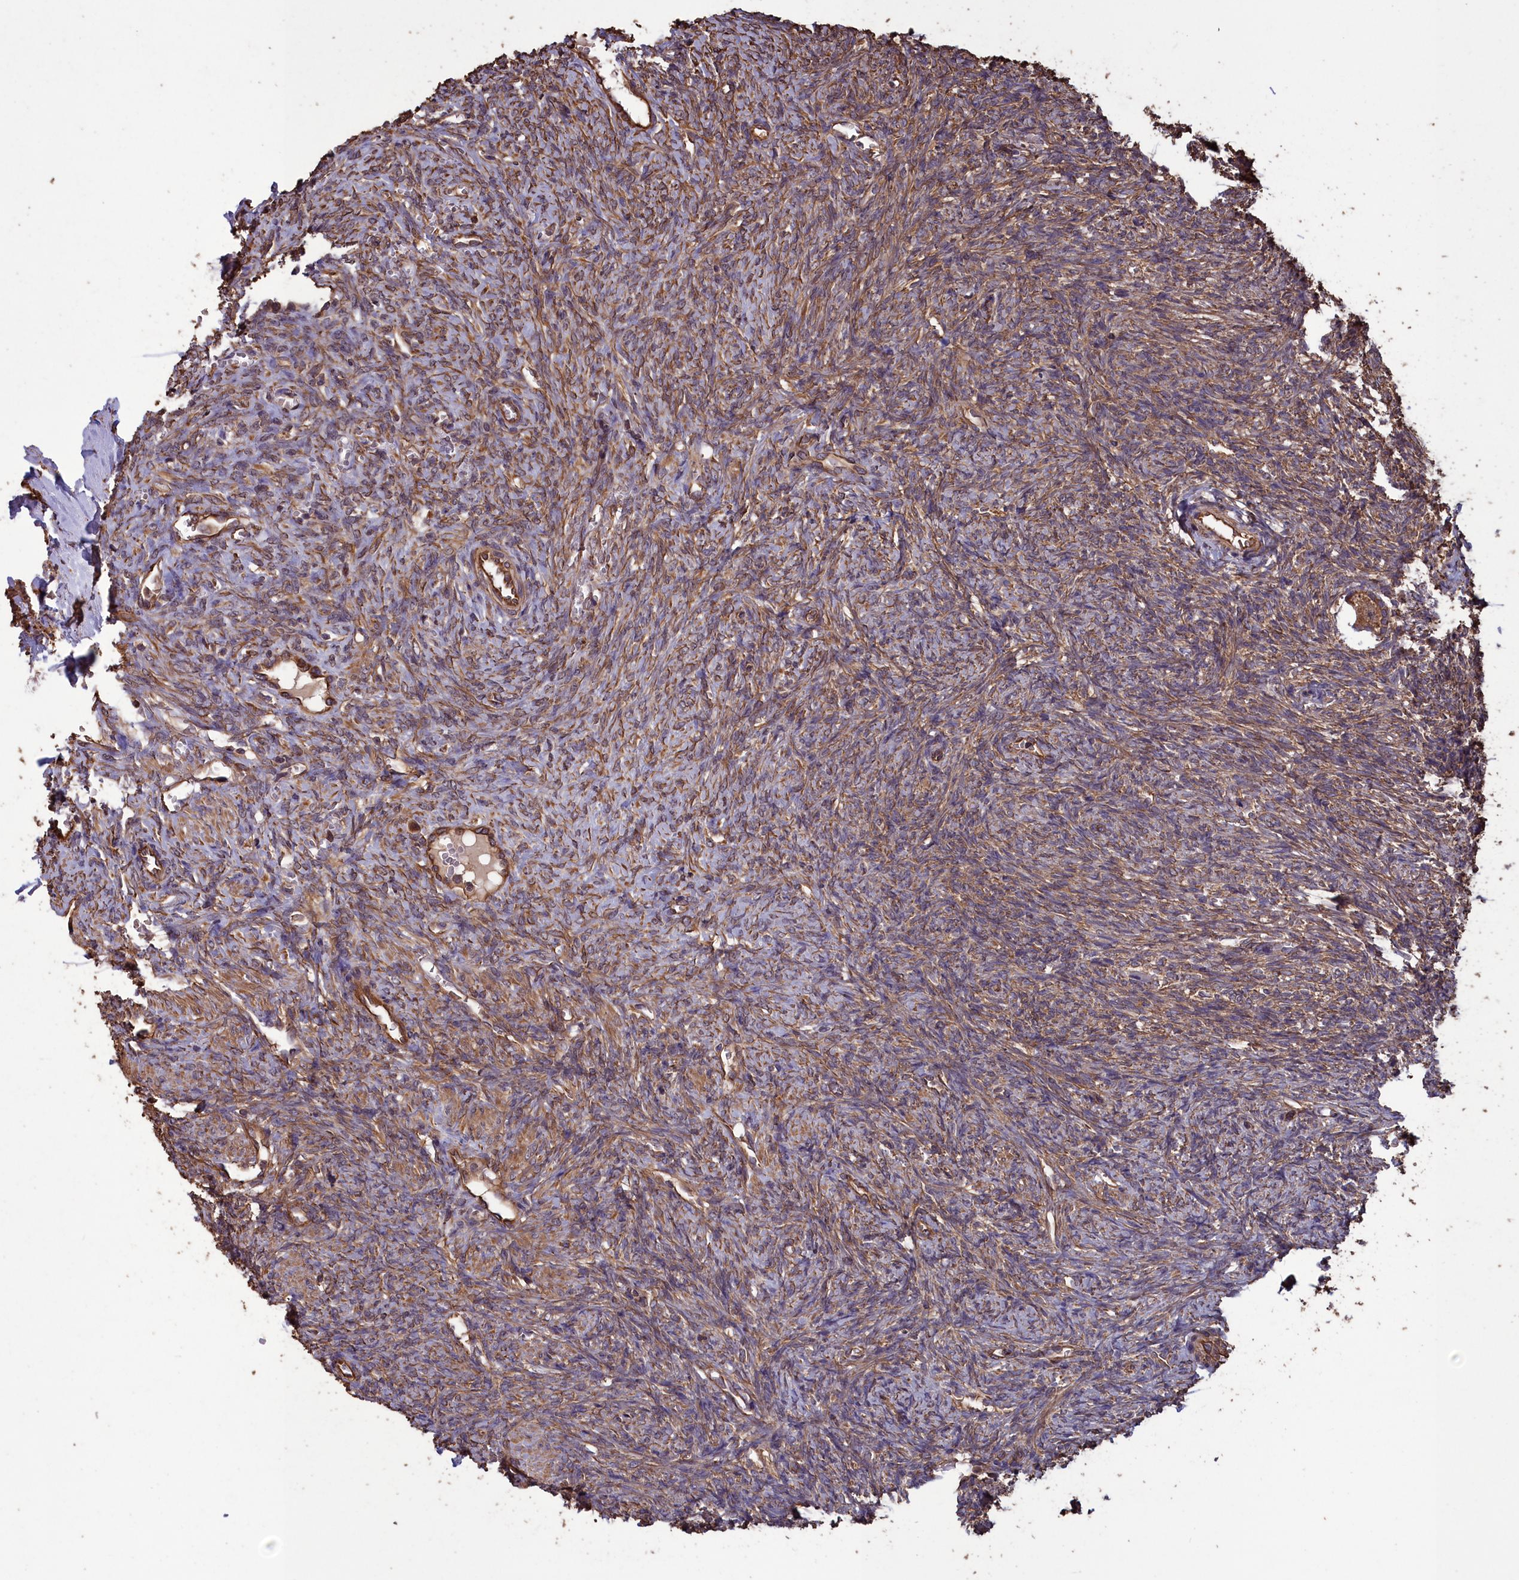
{"staining": {"intensity": "moderate", "quantity": ">75%", "location": "cytoplasmic/membranous"}, "tissue": "ovary", "cell_type": "Follicle cells", "image_type": "normal", "snomed": [{"axis": "morphology", "description": "Normal tissue, NOS"}, {"axis": "topography", "description": "Ovary"}], "caption": "This image displays immunohistochemistry staining of unremarkable ovary, with medium moderate cytoplasmic/membranous expression in approximately >75% of follicle cells.", "gene": "DAPK3", "patient": {"sex": "female", "age": 41}}